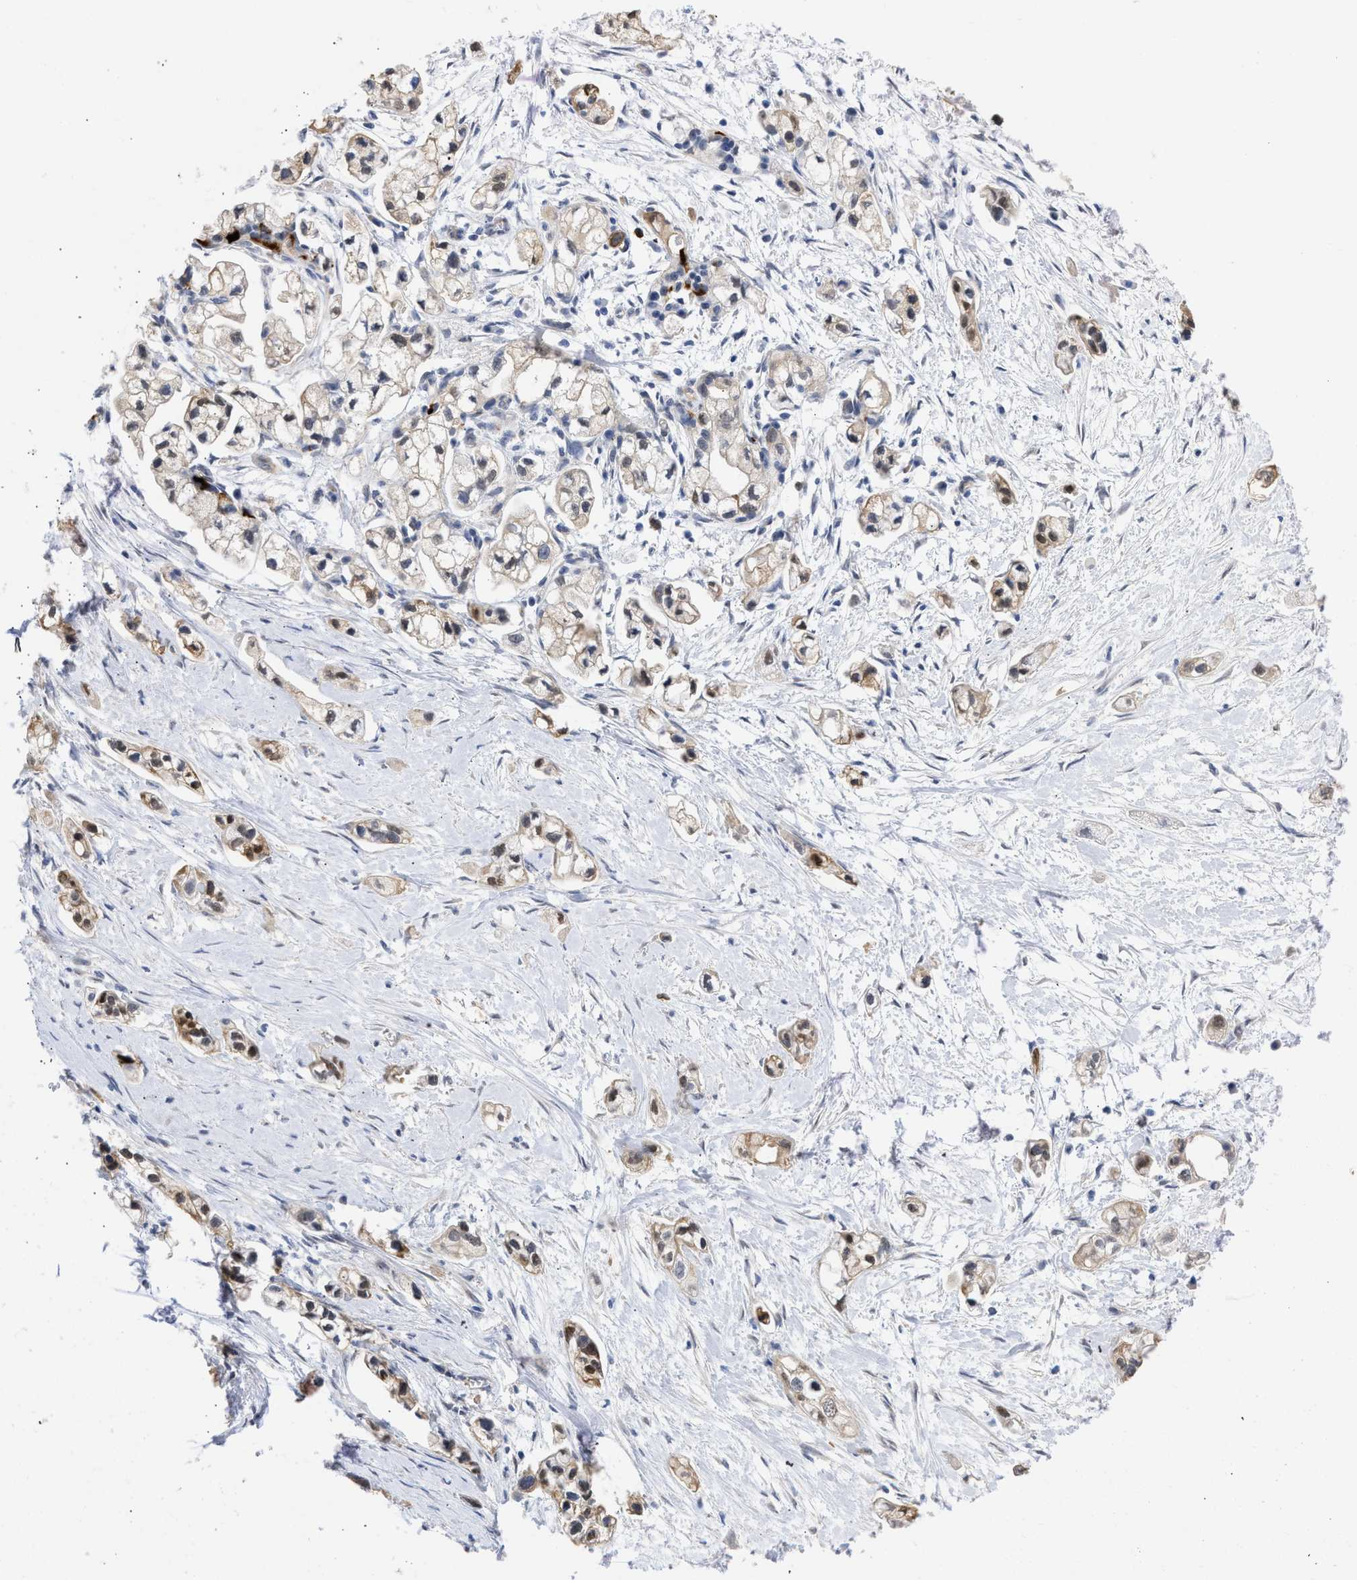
{"staining": {"intensity": "moderate", "quantity": "25%-75%", "location": "cytoplasmic/membranous,nuclear"}, "tissue": "pancreatic cancer", "cell_type": "Tumor cells", "image_type": "cancer", "snomed": [{"axis": "morphology", "description": "Adenocarcinoma, NOS"}, {"axis": "topography", "description": "Pancreas"}], "caption": "Immunohistochemical staining of pancreatic cancer (adenocarcinoma) demonstrates moderate cytoplasmic/membranous and nuclear protein positivity in approximately 25%-75% of tumor cells.", "gene": "THRA", "patient": {"sex": "male", "age": 74}}